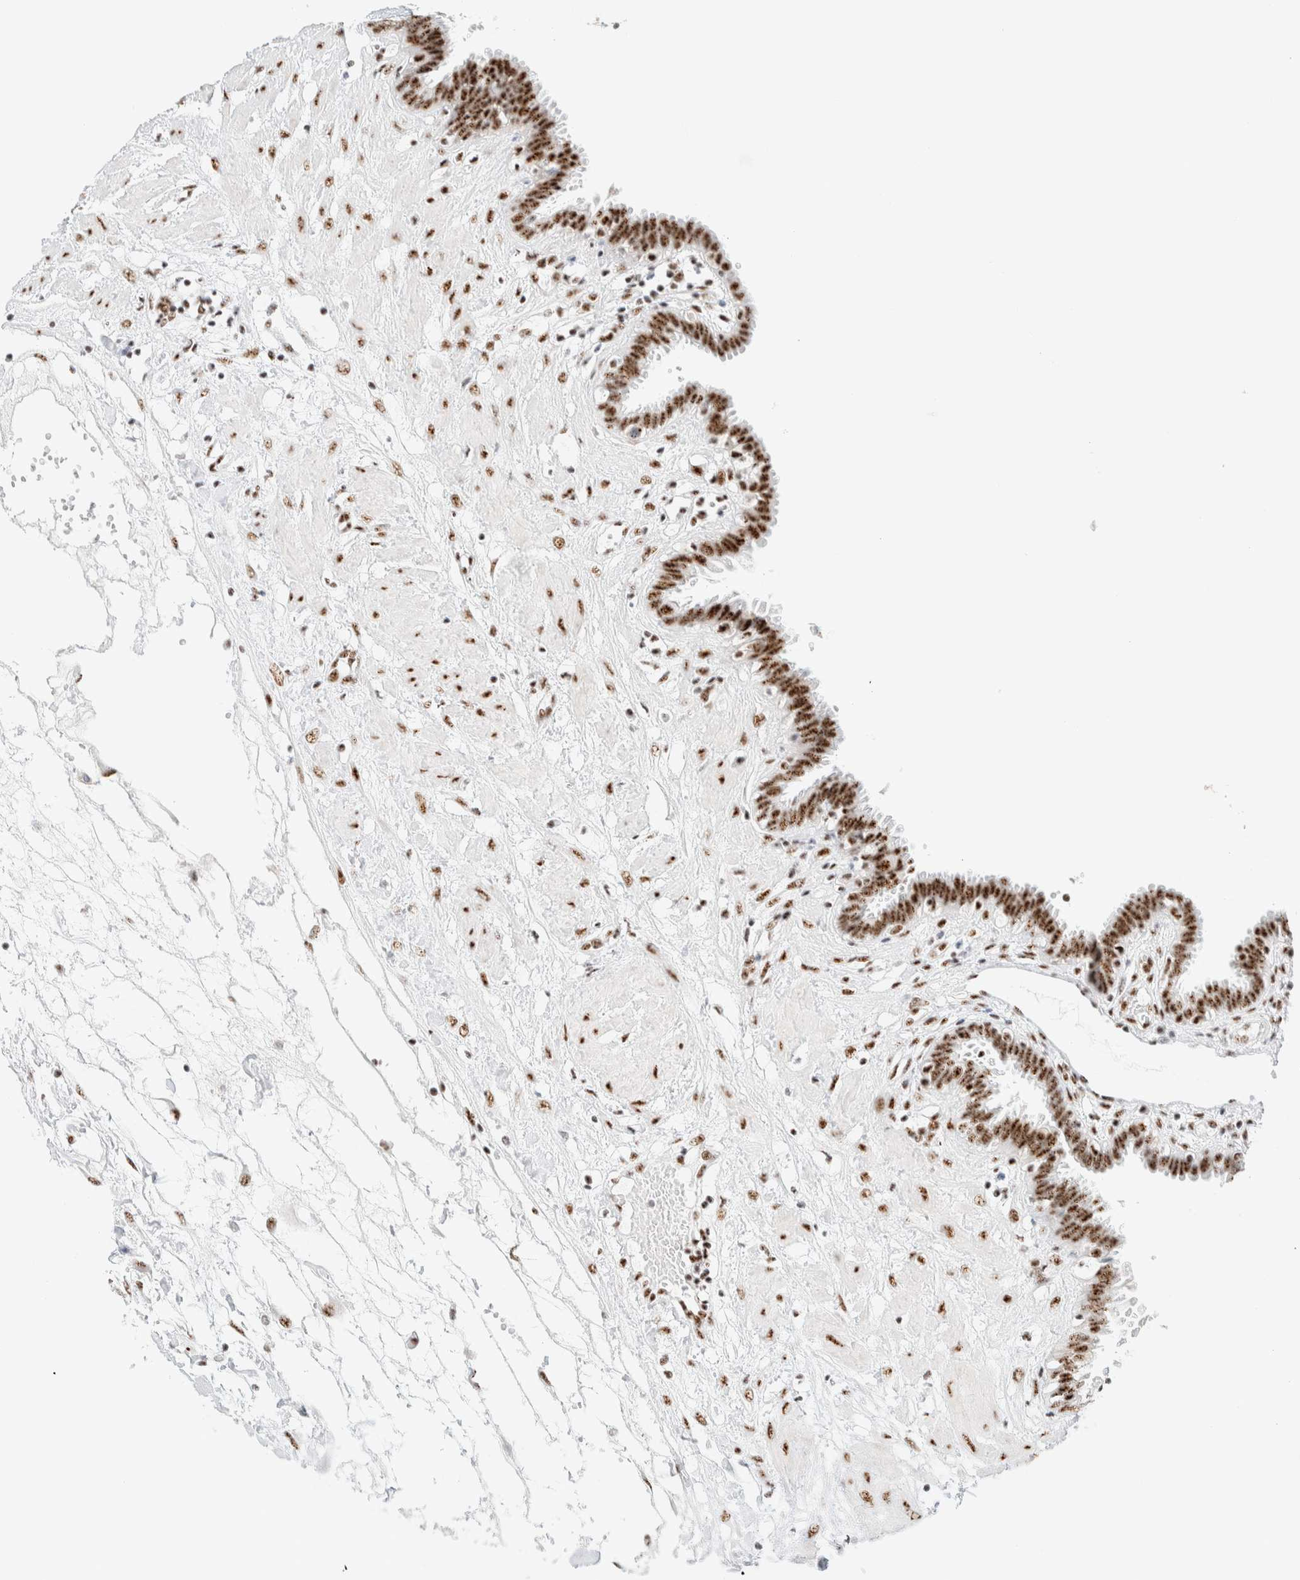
{"staining": {"intensity": "strong", "quantity": ">75%", "location": "nuclear"}, "tissue": "fallopian tube", "cell_type": "Glandular cells", "image_type": "normal", "snomed": [{"axis": "morphology", "description": "Normal tissue, NOS"}, {"axis": "topography", "description": "Fallopian tube"}, {"axis": "topography", "description": "Placenta"}], "caption": "A high amount of strong nuclear staining is seen in approximately >75% of glandular cells in unremarkable fallopian tube. (Stains: DAB (3,3'-diaminobenzidine) in brown, nuclei in blue, Microscopy: brightfield microscopy at high magnification).", "gene": "SON", "patient": {"sex": "female", "age": 32}}